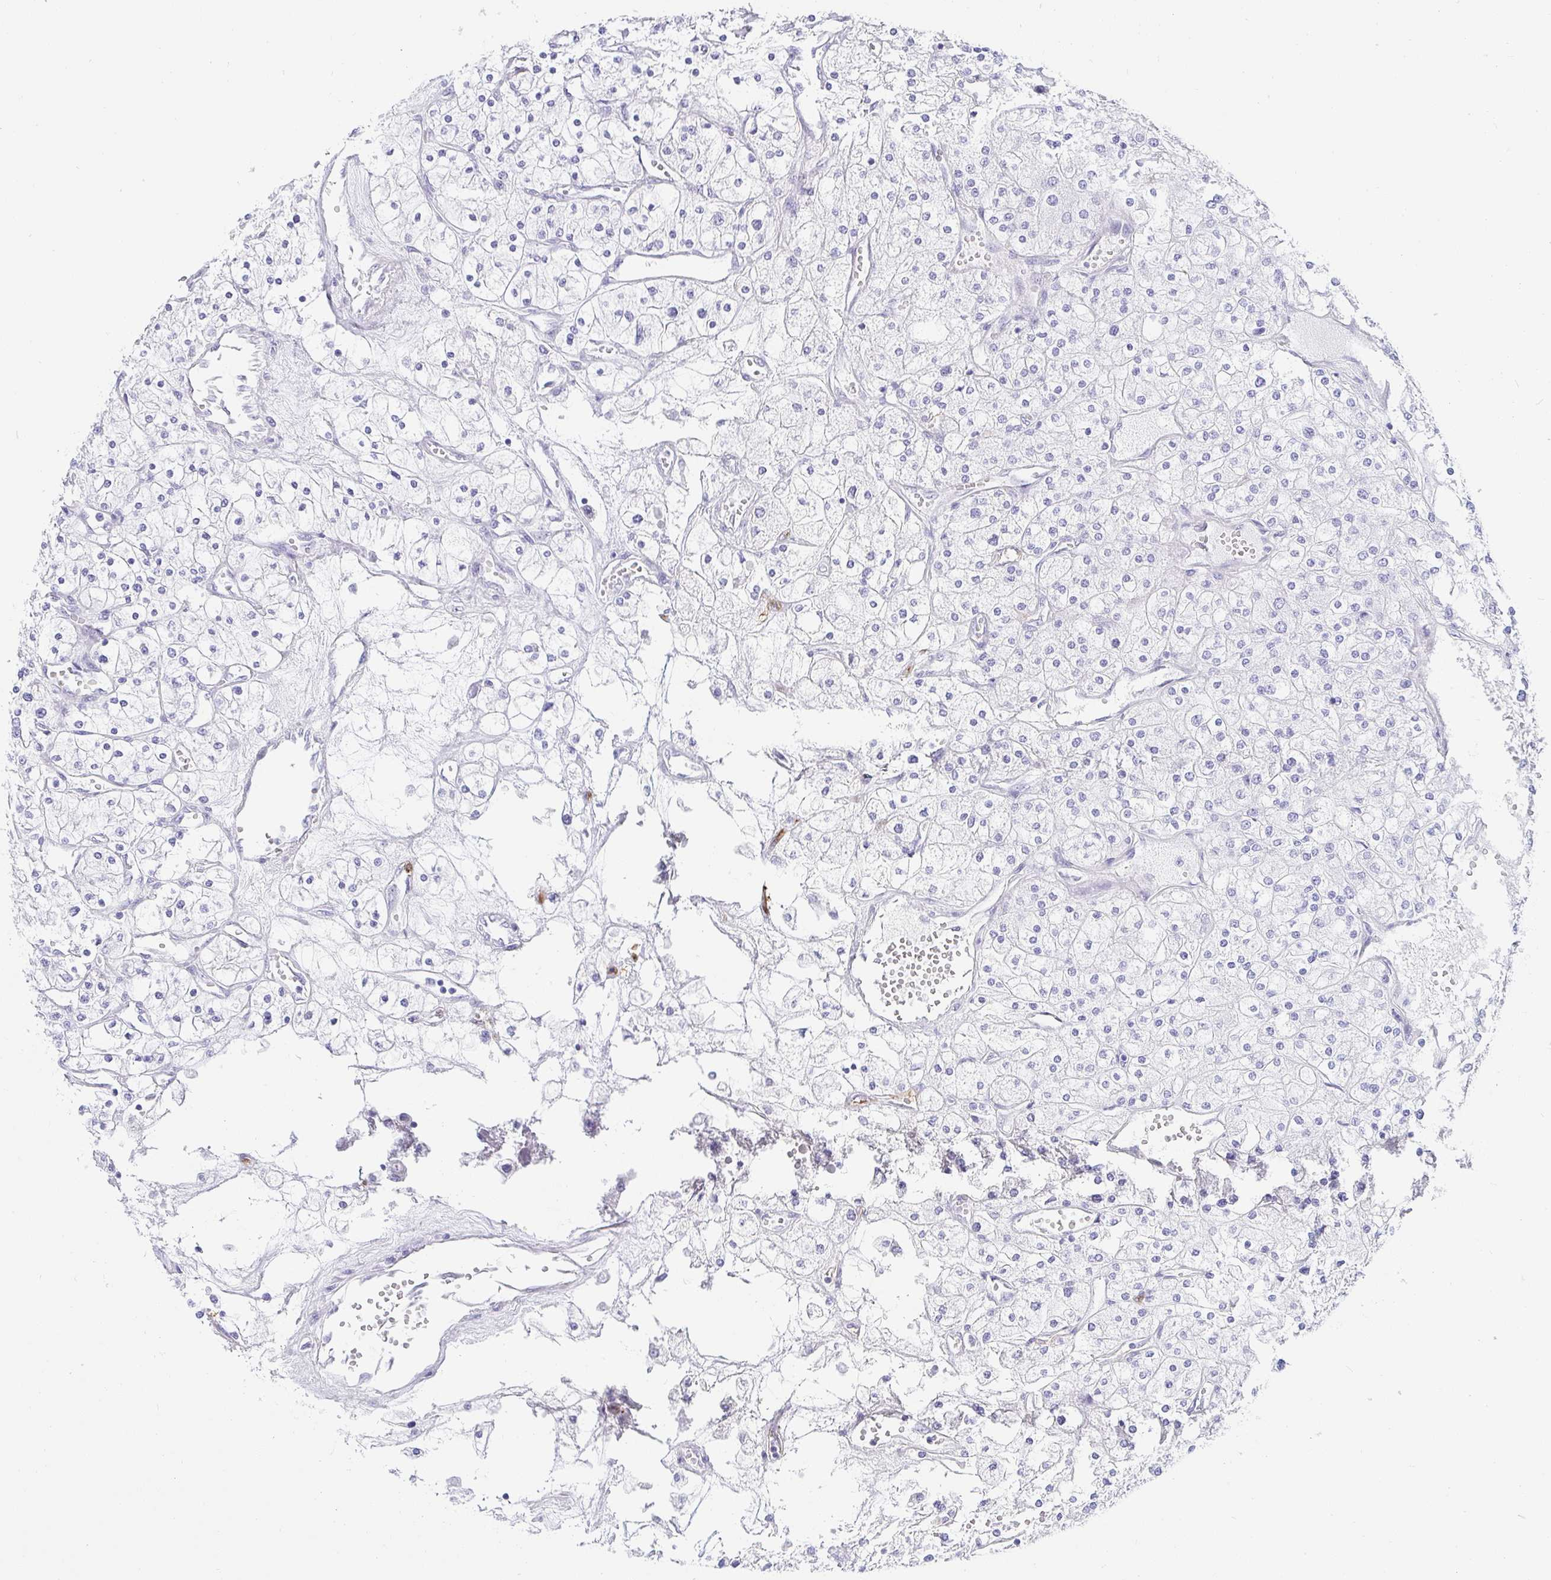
{"staining": {"intensity": "negative", "quantity": "none", "location": "none"}, "tissue": "renal cancer", "cell_type": "Tumor cells", "image_type": "cancer", "snomed": [{"axis": "morphology", "description": "Adenocarcinoma, NOS"}, {"axis": "topography", "description": "Kidney"}], "caption": "This is an immunohistochemistry (IHC) histopathology image of human renal cancer. There is no positivity in tumor cells.", "gene": "PRND", "patient": {"sex": "male", "age": 80}}